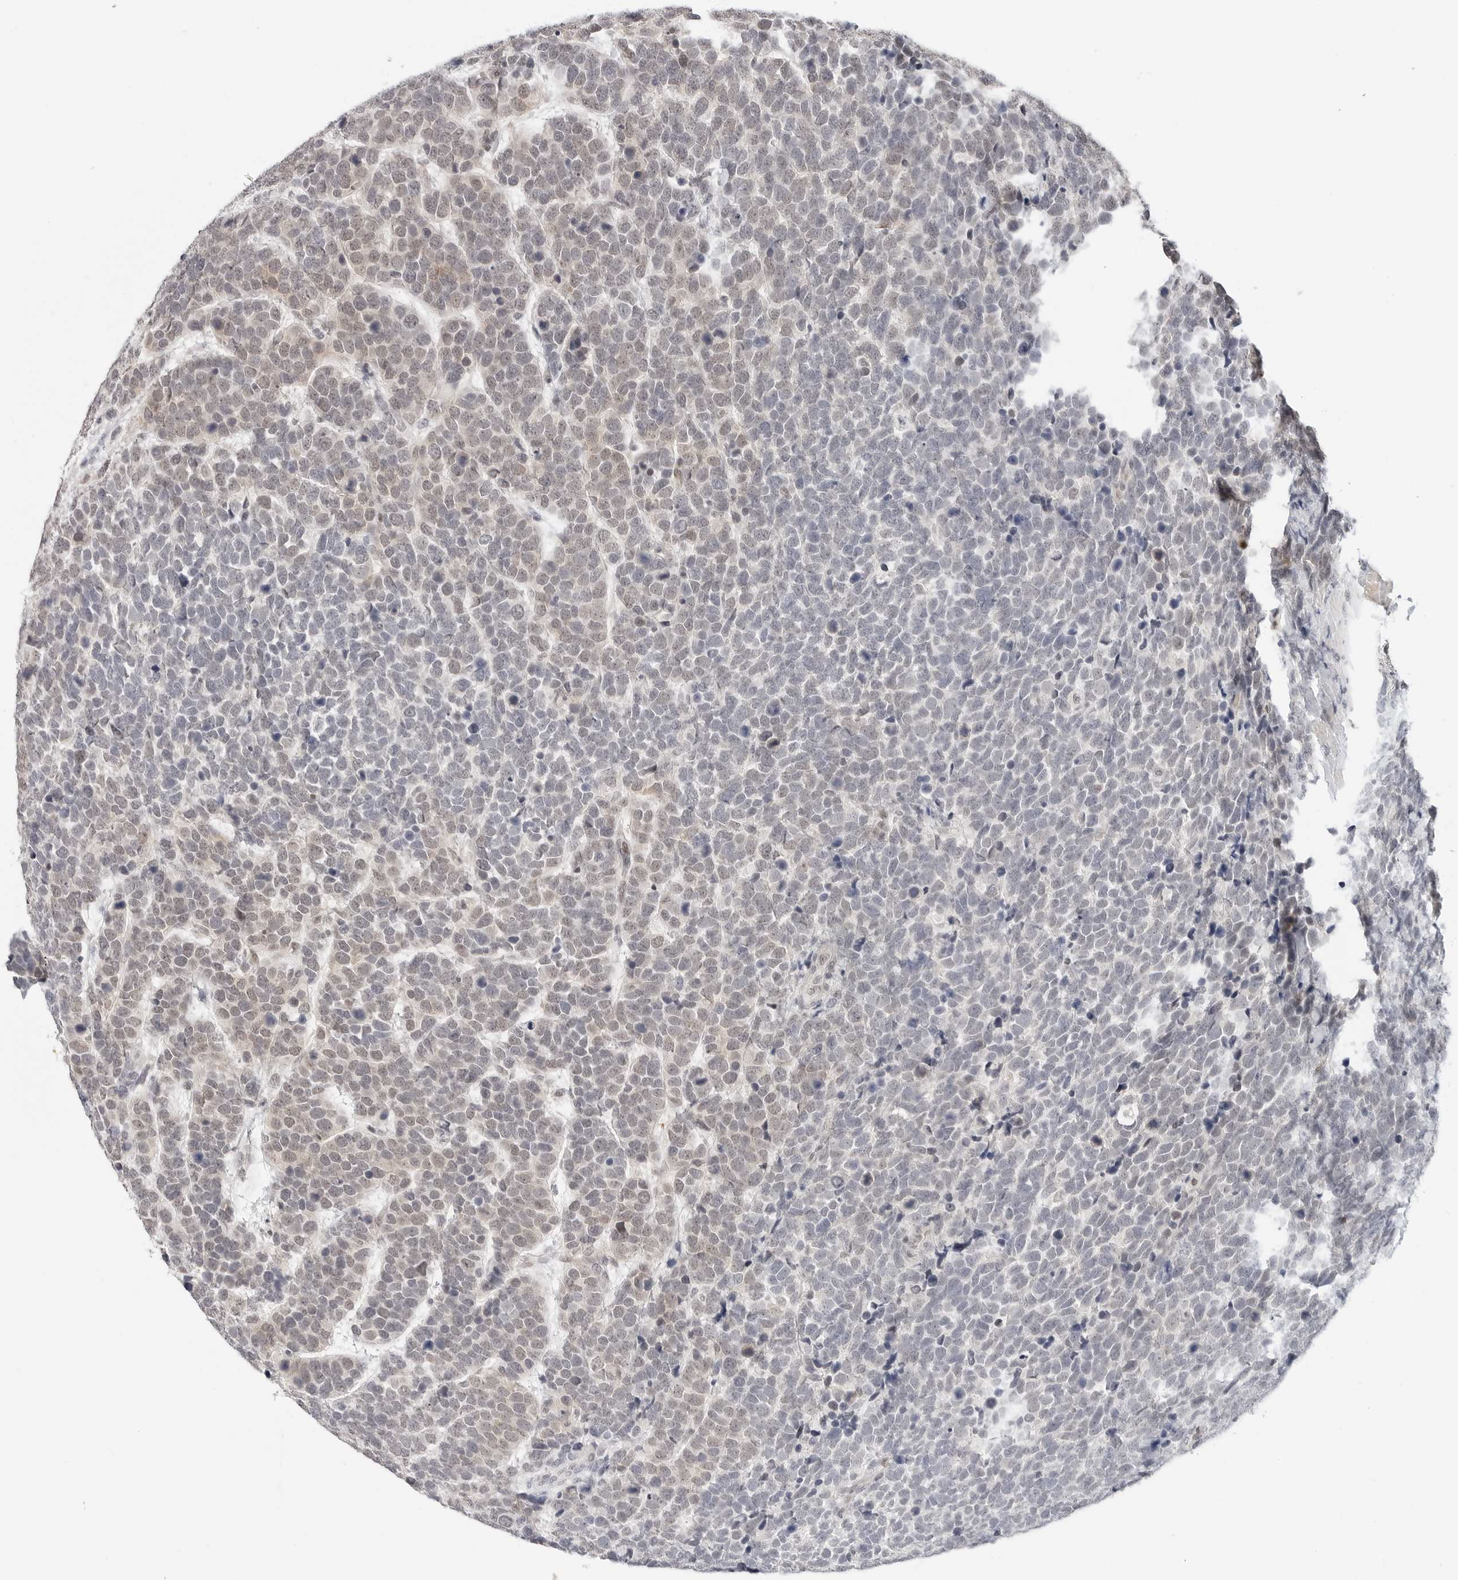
{"staining": {"intensity": "weak", "quantity": "25%-75%", "location": "cytoplasmic/membranous,nuclear"}, "tissue": "urothelial cancer", "cell_type": "Tumor cells", "image_type": "cancer", "snomed": [{"axis": "morphology", "description": "Urothelial carcinoma, High grade"}, {"axis": "topography", "description": "Urinary bladder"}], "caption": "Human high-grade urothelial carcinoma stained with a protein marker demonstrates weak staining in tumor cells.", "gene": "TSEN2", "patient": {"sex": "female", "age": 82}}